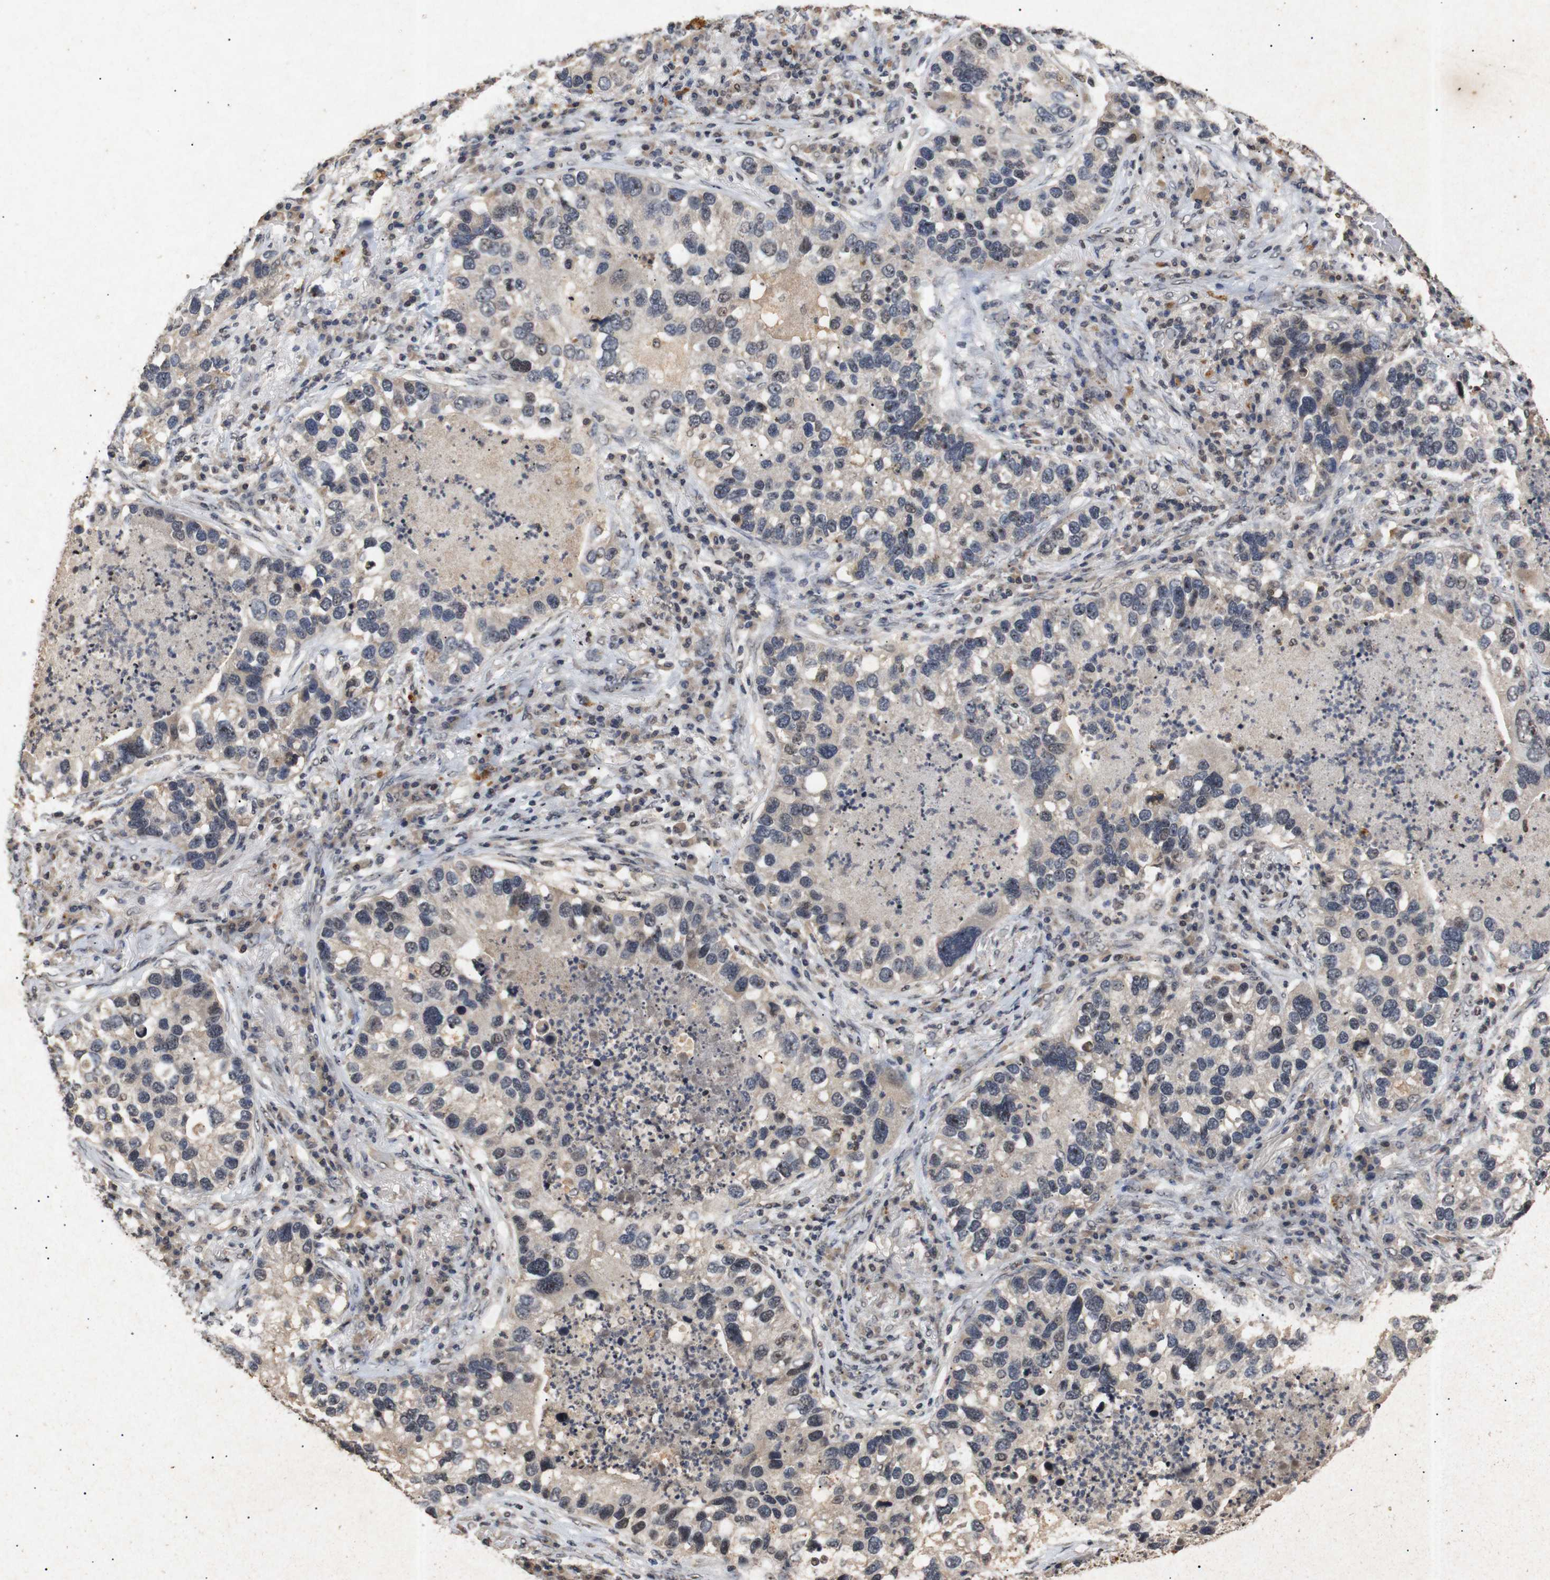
{"staining": {"intensity": "weak", "quantity": "<25%", "location": "cytoplasmic/membranous,nuclear"}, "tissue": "lung cancer", "cell_type": "Tumor cells", "image_type": "cancer", "snomed": [{"axis": "morphology", "description": "Normal tissue, NOS"}, {"axis": "morphology", "description": "Adenocarcinoma, NOS"}, {"axis": "topography", "description": "Bronchus"}, {"axis": "topography", "description": "Lung"}], "caption": "The image reveals no staining of tumor cells in lung adenocarcinoma.", "gene": "PARN", "patient": {"sex": "male", "age": 54}}